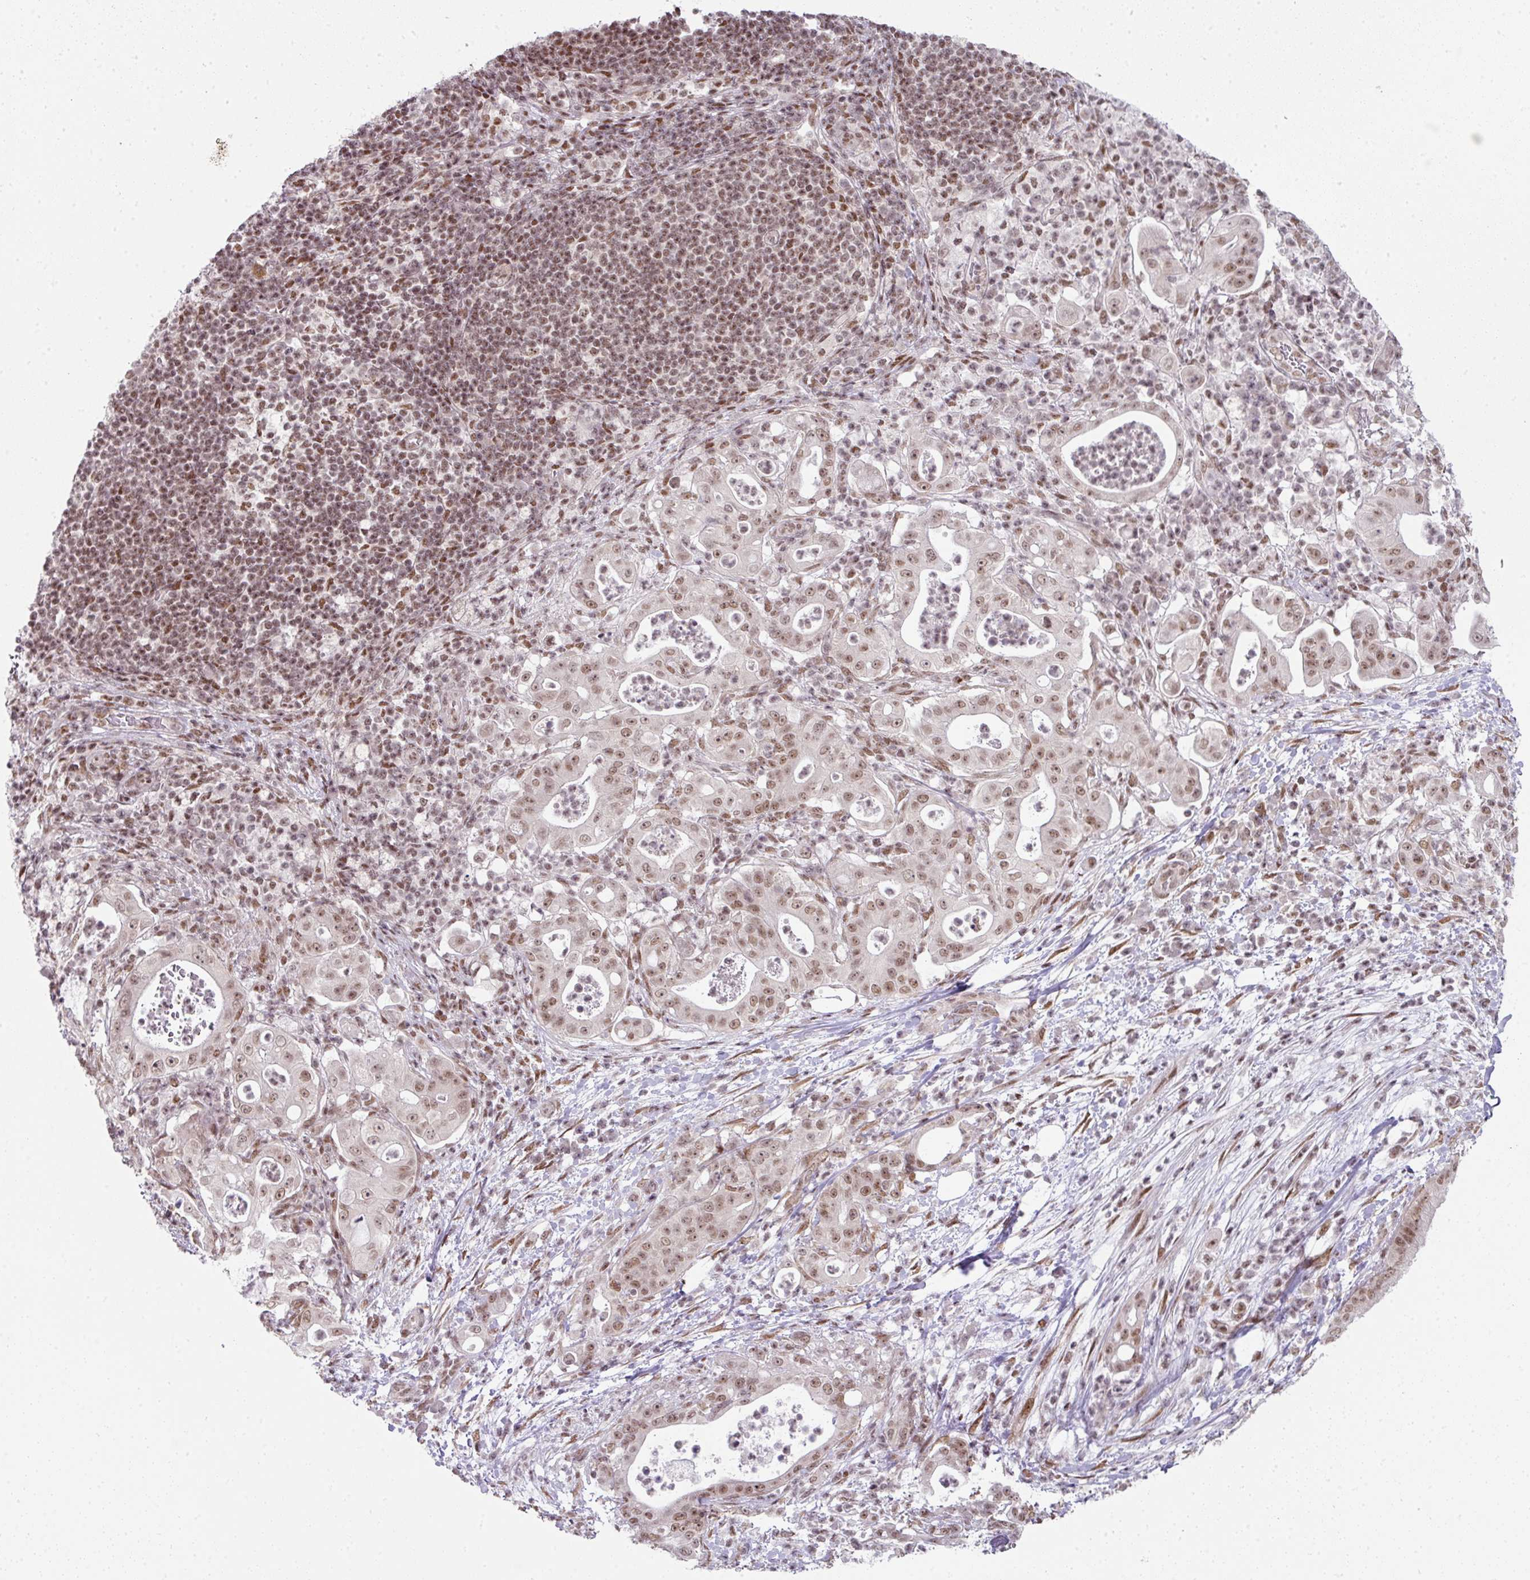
{"staining": {"intensity": "moderate", "quantity": ">75%", "location": "nuclear"}, "tissue": "pancreatic cancer", "cell_type": "Tumor cells", "image_type": "cancer", "snomed": [{"axis": "morphology", "description": "Adenocarcinoma, NOS"}, {"axis": "topography", "description": "Pancreas"}], "caption": "The image demonstrates staining of adenocarcinoma (pancreatic), revealing moderate nuclear protein staining (brown color) within tumor cells.", "gene": "NFYA", "patient": {"sex": "male", "age": 71}}